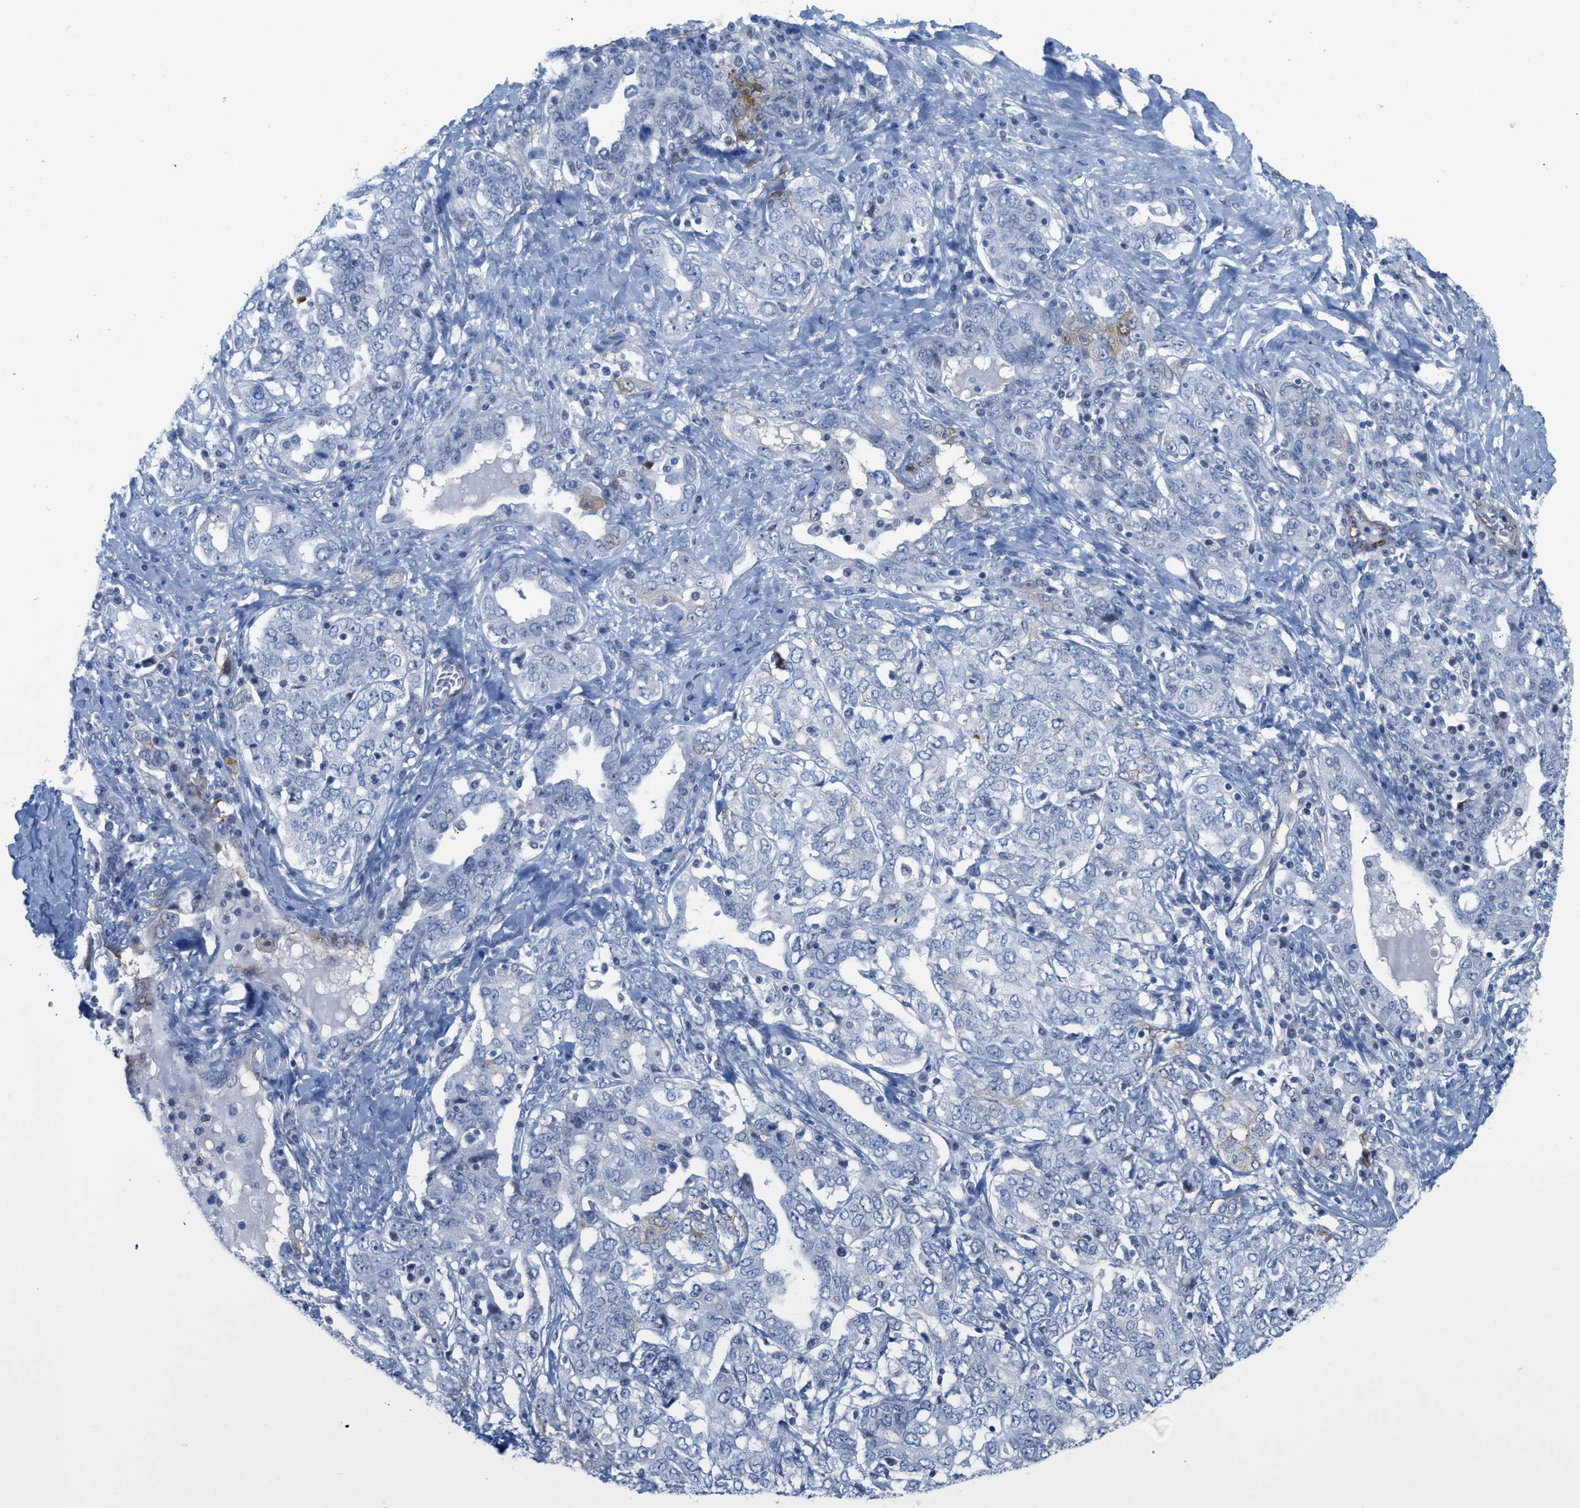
{"staining": {"intensity": "negative", "quantity": "none", "location": "none"}, "tissue": "ovarian cancer", "cell_type": "Tumor cells", "image_type": "cancer", "snomed": [{"axis": "morphology", "description": "Carcinoma, endometroid"}, {"axis": "topography", "description": "Ovary"}], "caption": "Tumor cells show no significant protein positivity in ovarian cancer.", "gene": "TAGLN", "patient": {"sex": "female", "age": 62}}